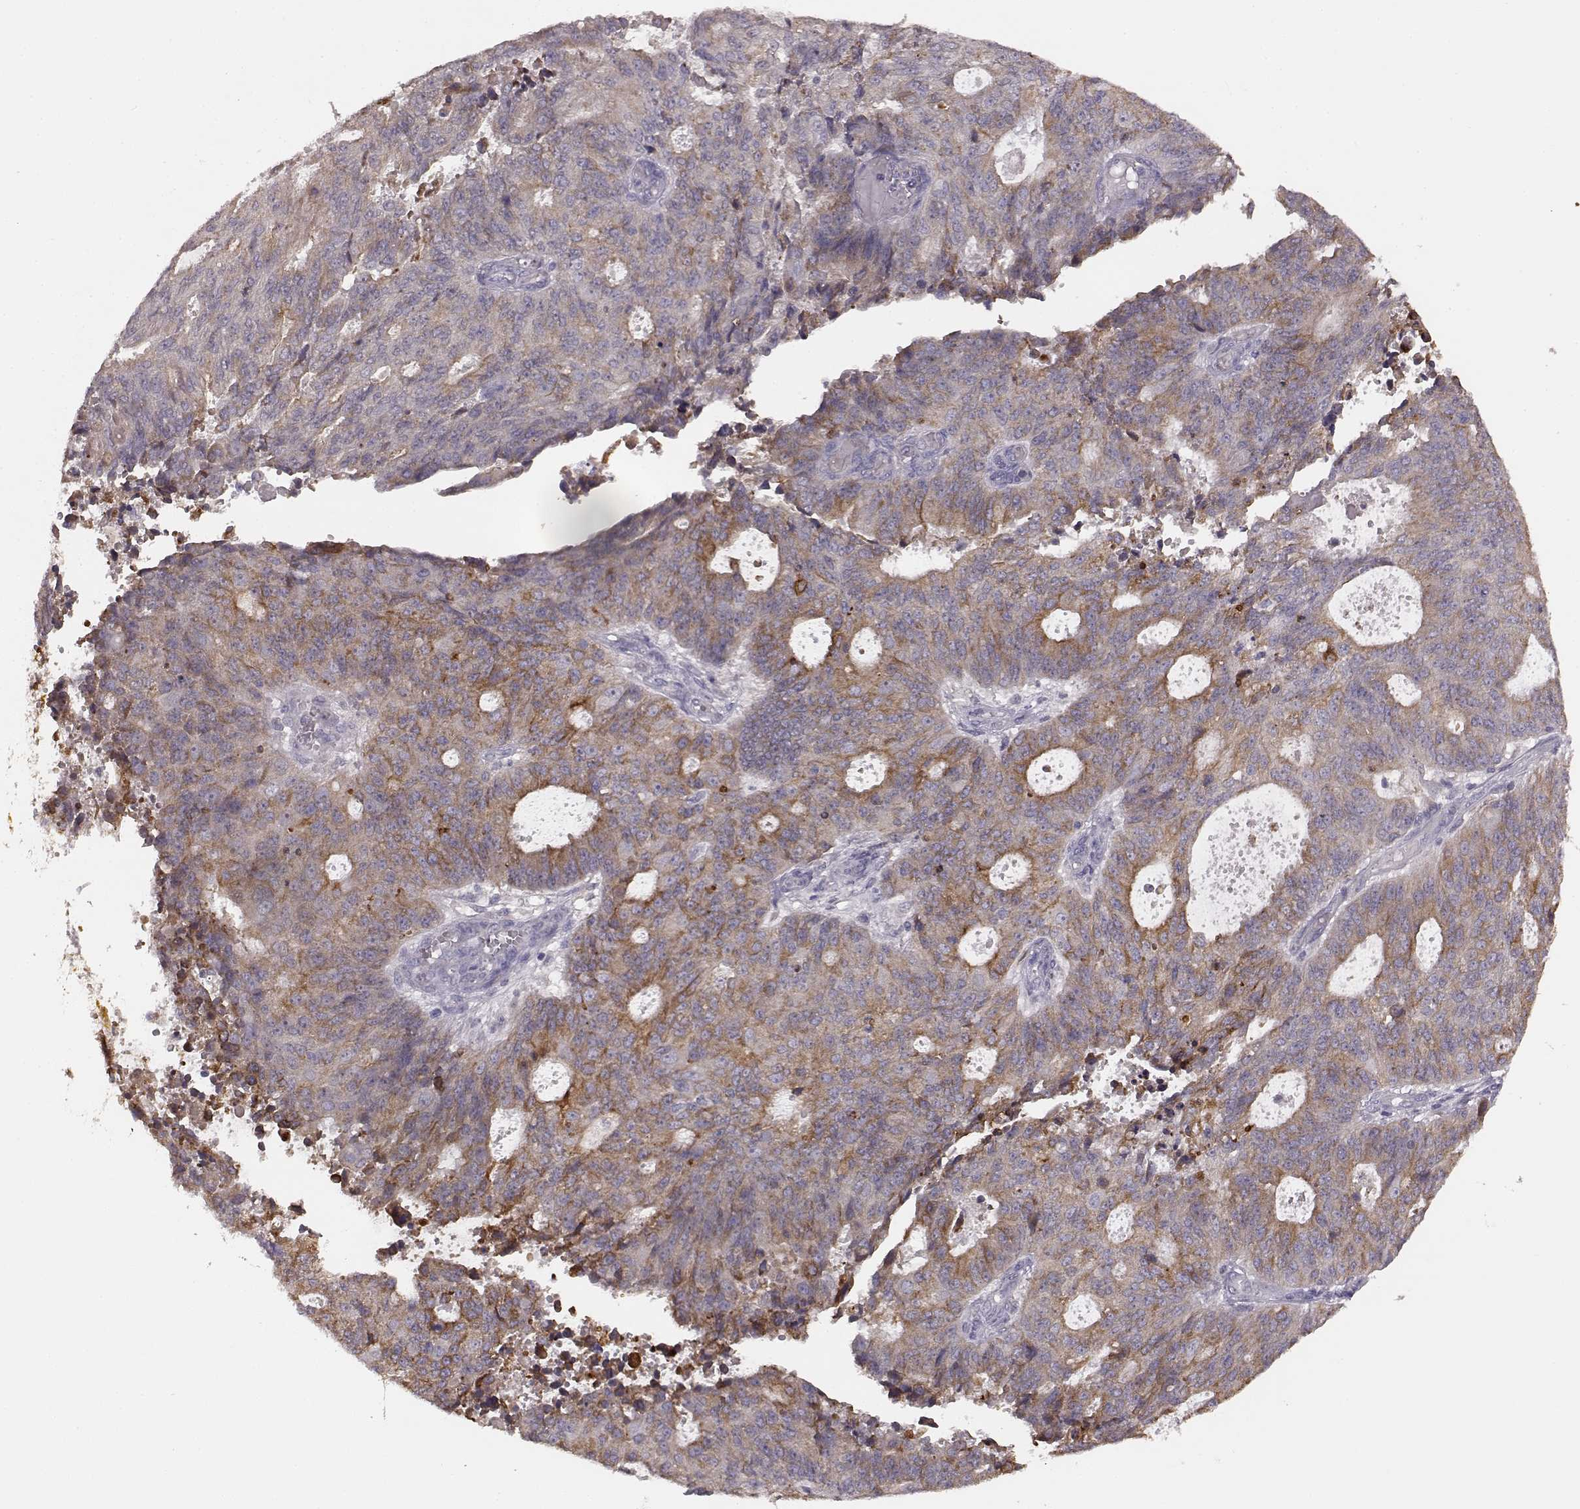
{"staining": {"intensity": "moderate", "quantity": ">75%", "location": "cytoplasmic/membranous"}, "tissue": "endometrial cancer", "cell_type": "Tumor cells", "image_type": "cancer", "snomed": [{"axis": "morphology", "description": "Adenocarcinoma, NOS"}, {"axis": "topography", "description": "Endometrium"}], "caption": "Immunohistochemistry micrograph of human adenocarcinoma (endometrial) stained for a protein (brown), which displays medium levels of moderate cytoplasmic/membranous positivity in about >75% of tumor cells.", "gene": "GHR", "patient": {"sex": "female", "age": 82}}